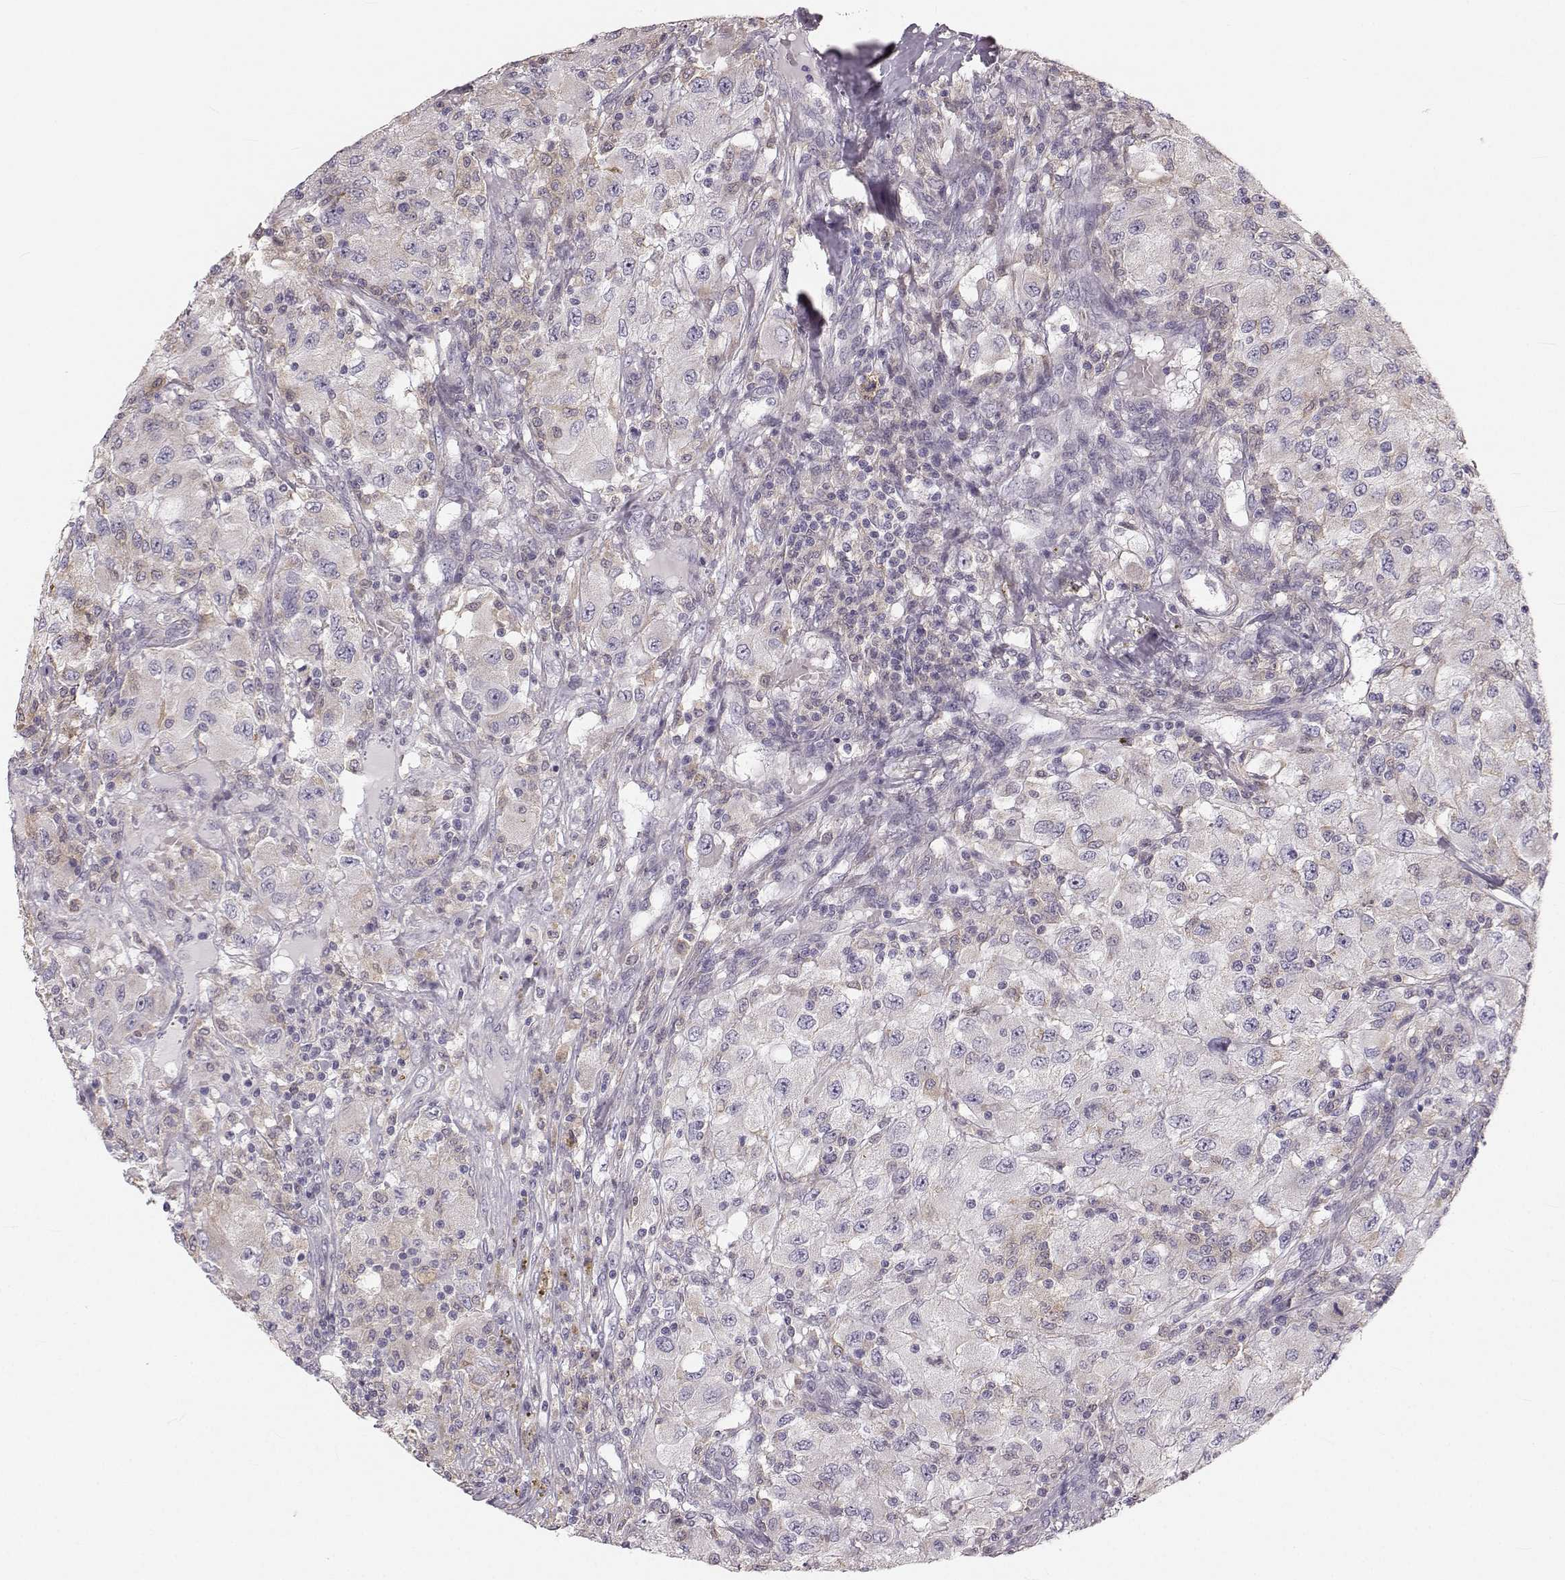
{"staining": {"intensity": "weak", "quantity": "<25%", "location": "cytoplasmic/membranous"}, "tissue": "renal cancer", "cell_type": "Tumor cells", "image_type": "cancer", "snomed": [{"axis": "morphology", "description": "Adenocarcinoma, NOS"}, {"axis": "topography", "description": "Kidney"}], "caption": "A high-resolution micrograph shows immunohistochemistry (IHC) staining of renal cancer, which demonstrates no significant staining in tumor cells.", "gene": "RUNDC3A", "patient": {"sex": "female", "age": 67}}